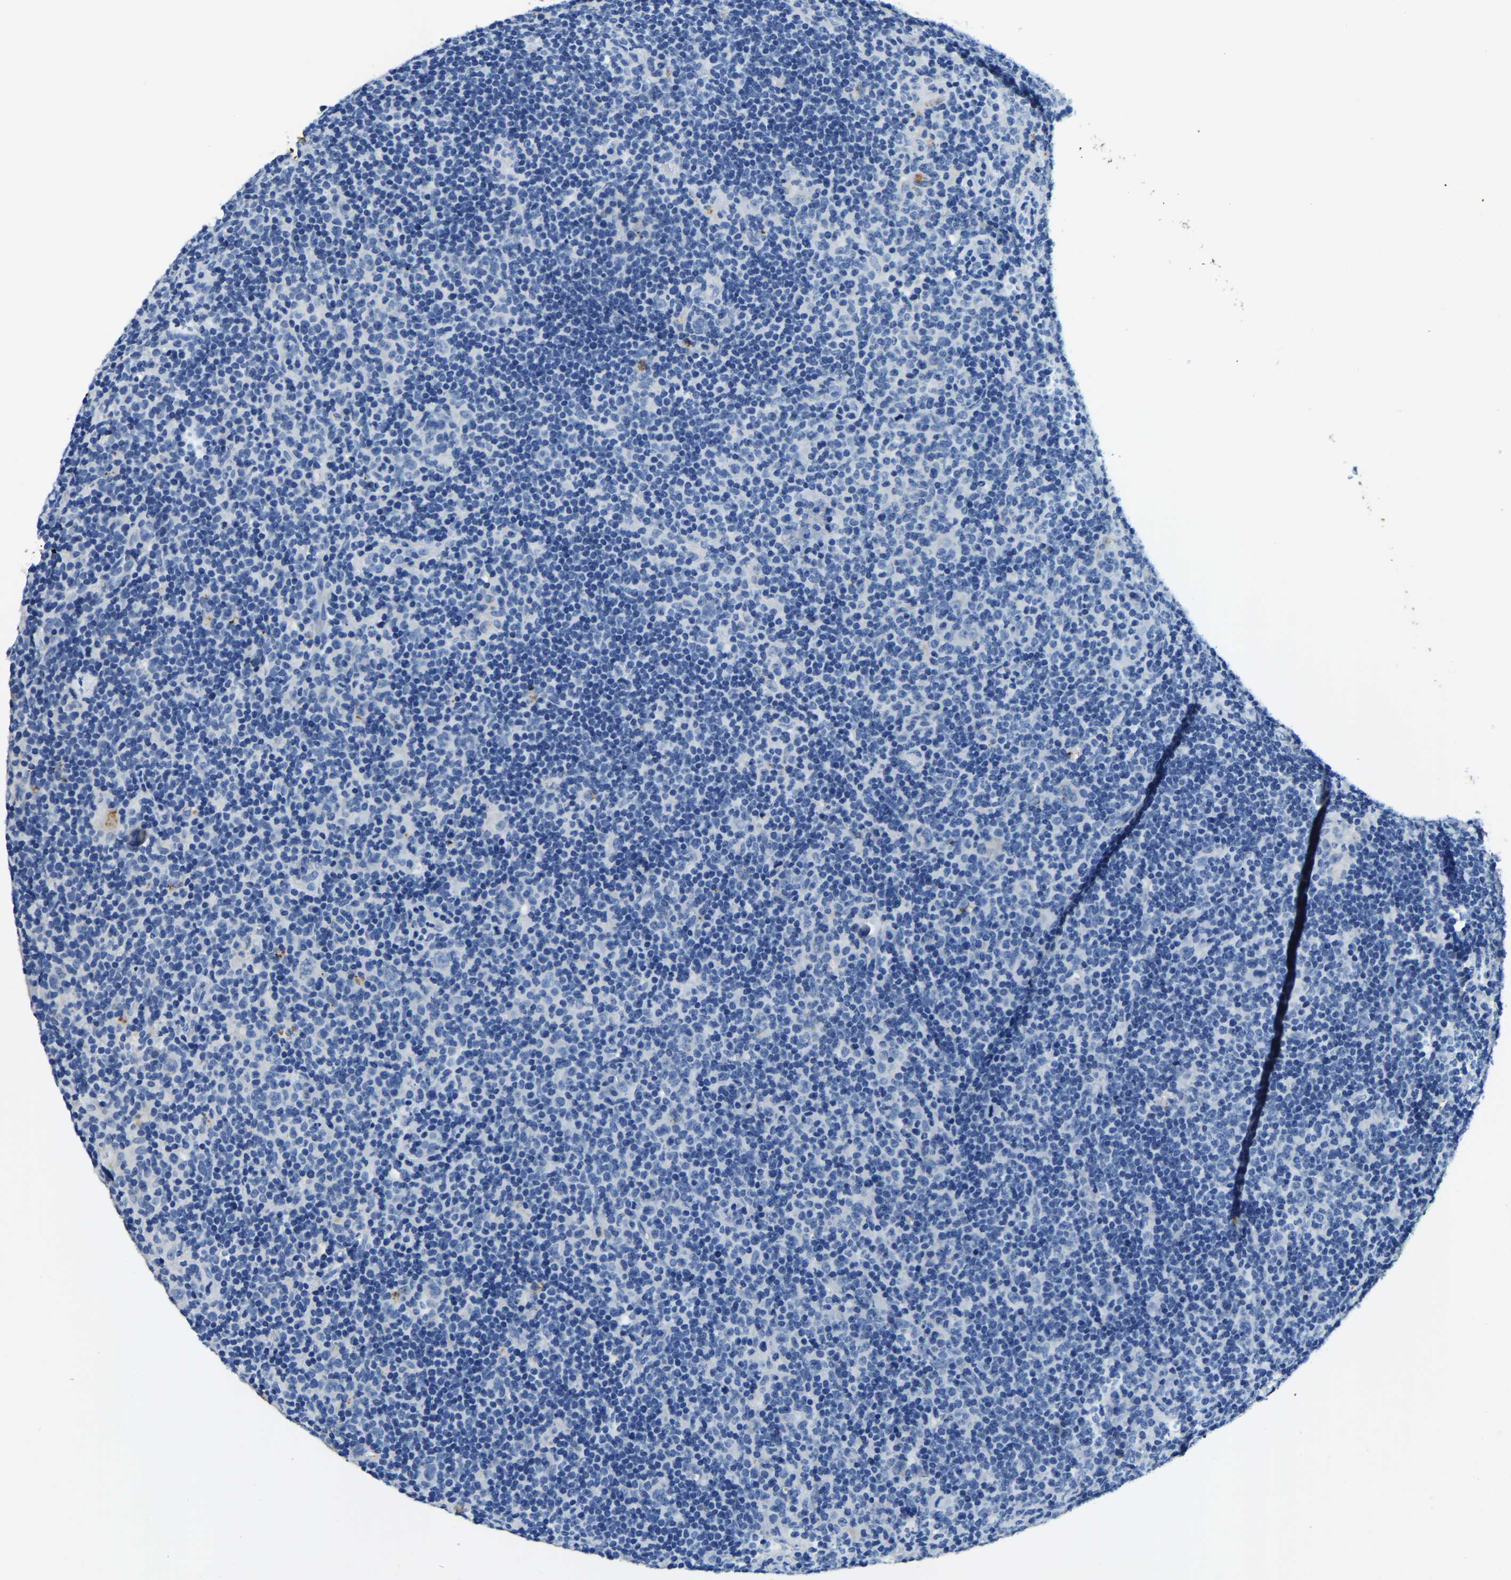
{"staining": {"intensity": "negative", "quantity": "none", "location": "none"}, "tissue": "lymphoma", "cell_type": "Tumor cells", "image_type": "cancer", "snomed": [{"axis": "morphology", "description": "Hodgkin's disease, NOS"}, {"axis": "topography", "description": "Lymph node"}], "caption": "Image shows no significant protein expression in tumor cells of Hodgkin's disease.", "gene": "UBN2", "patient": {"sex": "female", "age": 57}}